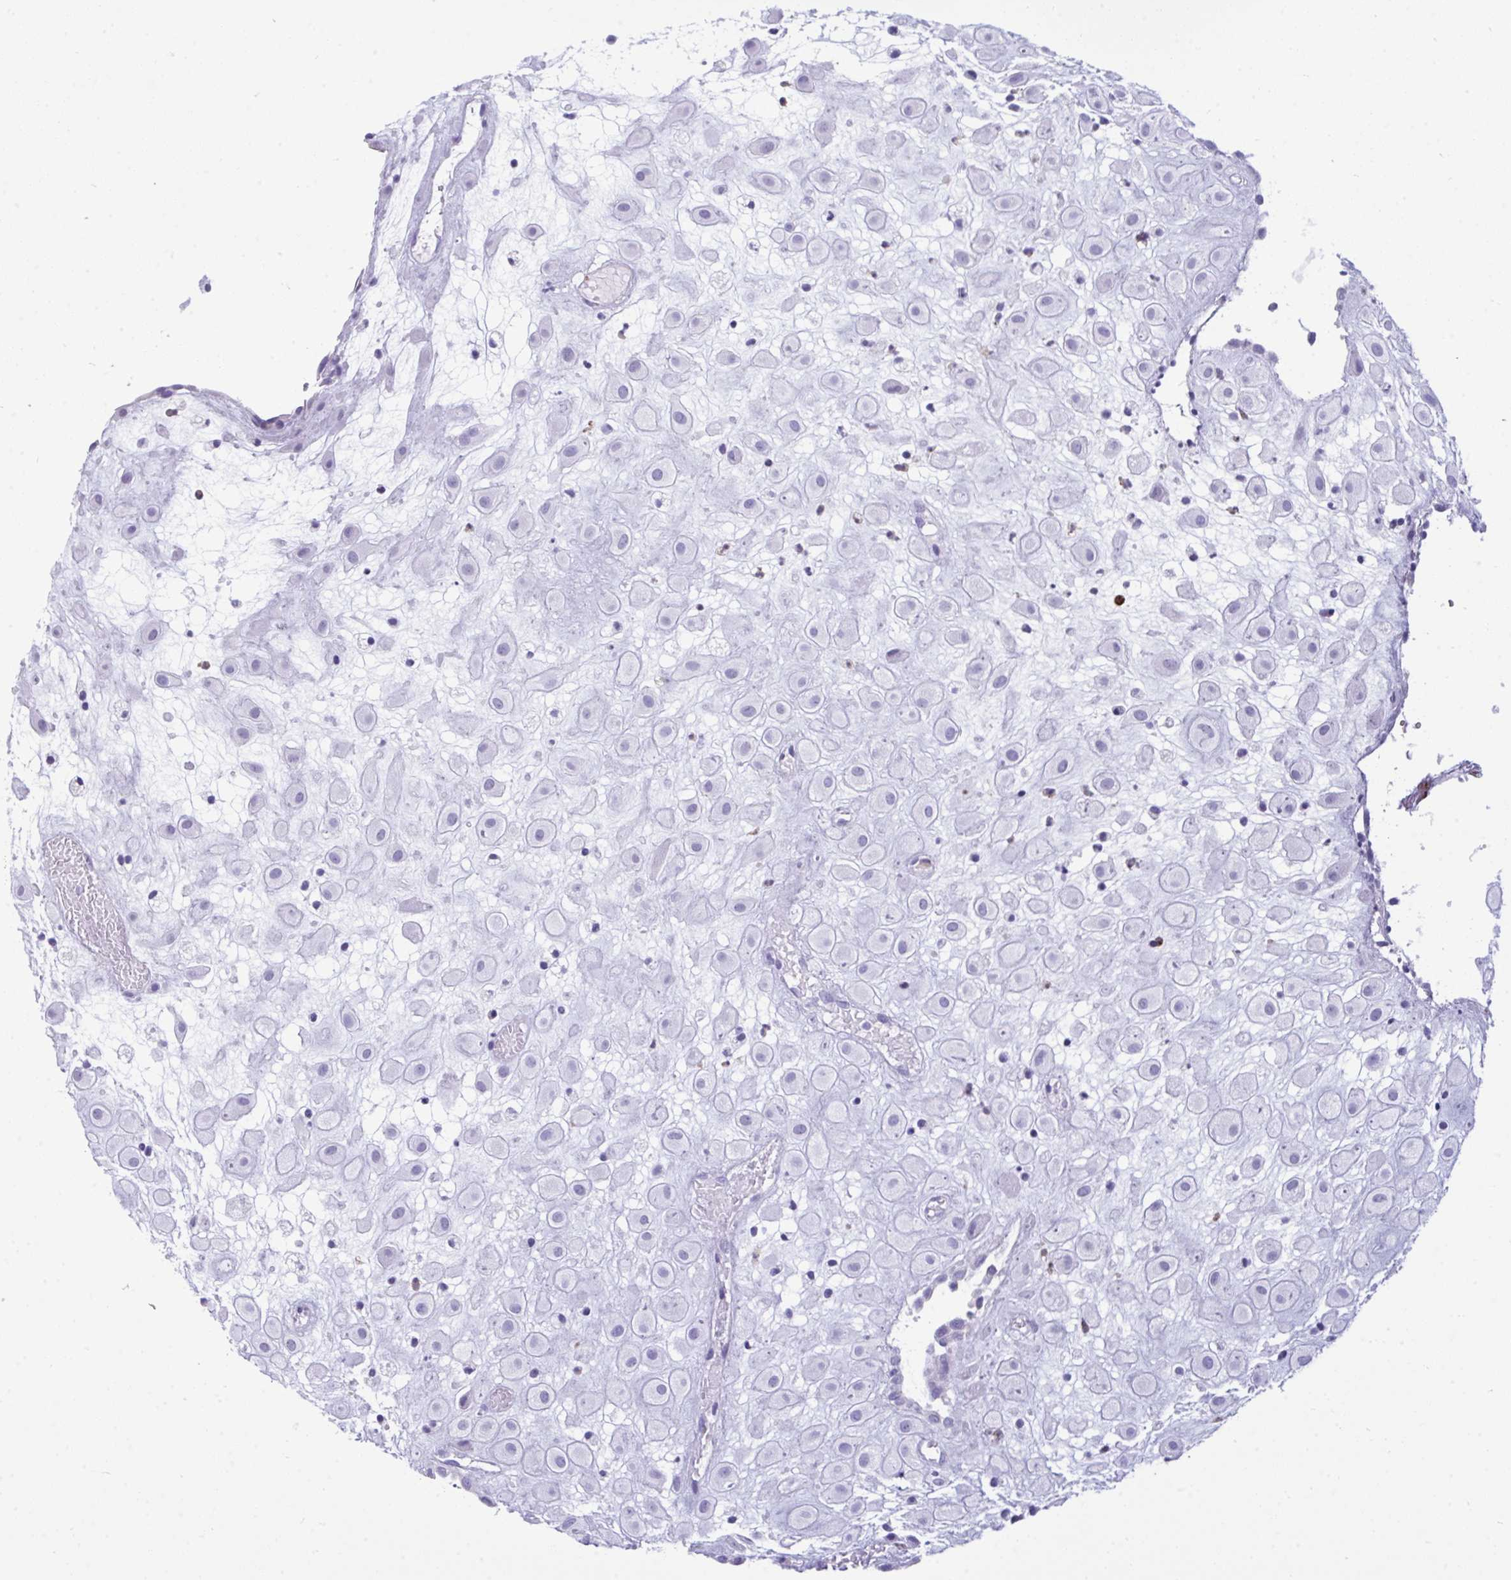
{"staining": {"intensity": "negative", "quantity": "none", "location": "none"}, "tissue": "placenta", "cell_type": "Decidual cells", "image_type": "normal", "snomed": [{"axis": "morphology", "description": "Normal tissue, NOS"}, {"axis": "topography", "description": "Placenta"}], "caption": "Immunohistochemistry of normal human placenta exhibits no positivity in decidual cells. (Brightfield microscopy of DAB immunohistochemistry (IHC) at high magnification).", "gene": "ARHGAP42", "patient": {"sex": "female", "age": 24}}